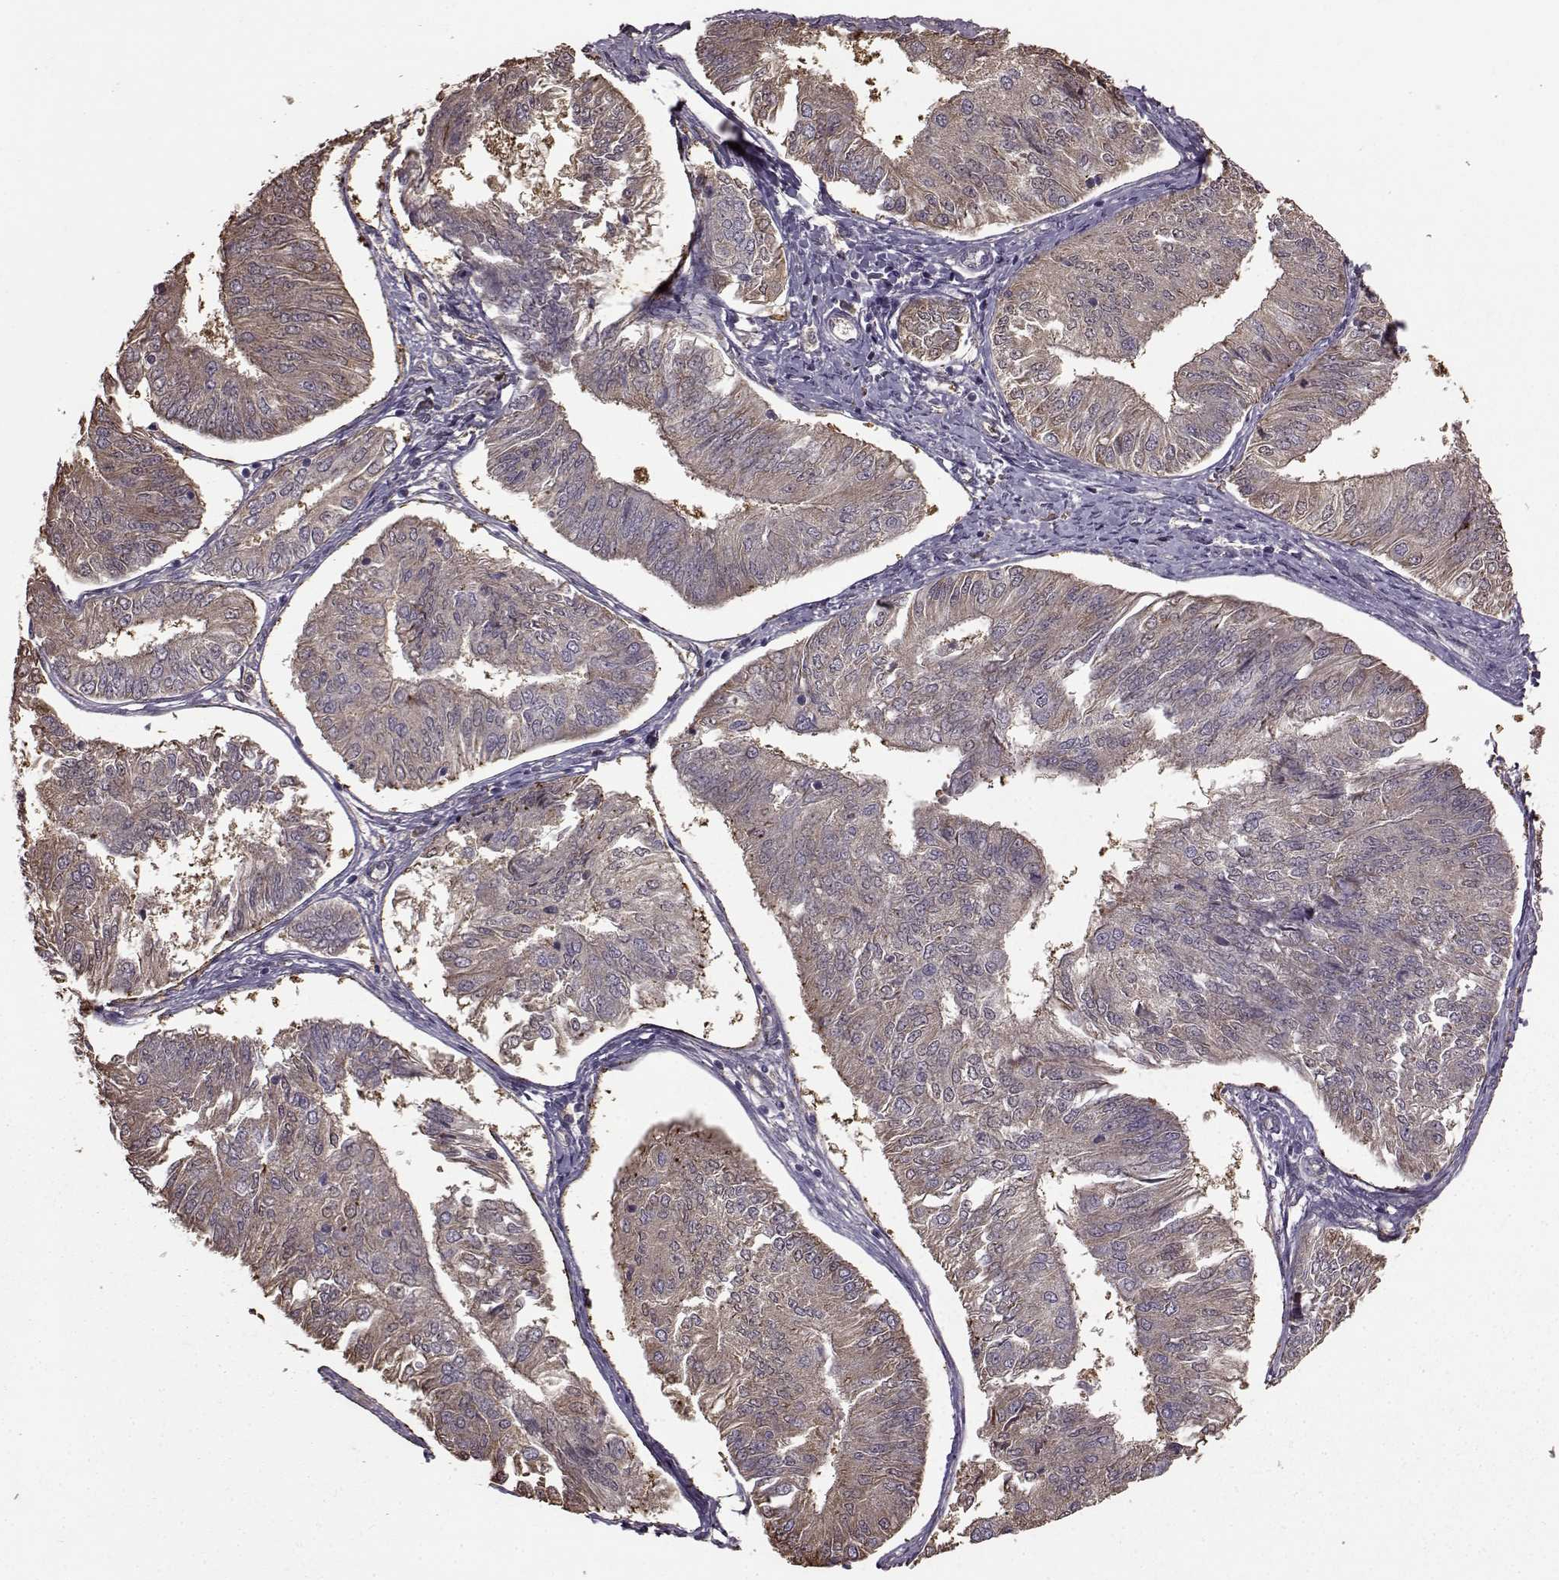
{"staining": {"intensity": "weak", "quantity": "<25%", "location": "cytoplasmic/membranous"}, "tissue": "endometrial cancer", "cell_type": "Tumor cells", "image_type": "cancer", "snomed": [{"axis": "morphology", "description": "Adenocarcinoma, NOS"}, {"axis": "topography", "description": "Endometrium"}], "caption": "This is an IHC image of endometrial adenocarcinoma. There is no staining in tumor cells.", "gene": "NME1-NME2", "patient": {"sex": "female", "age": 58}}